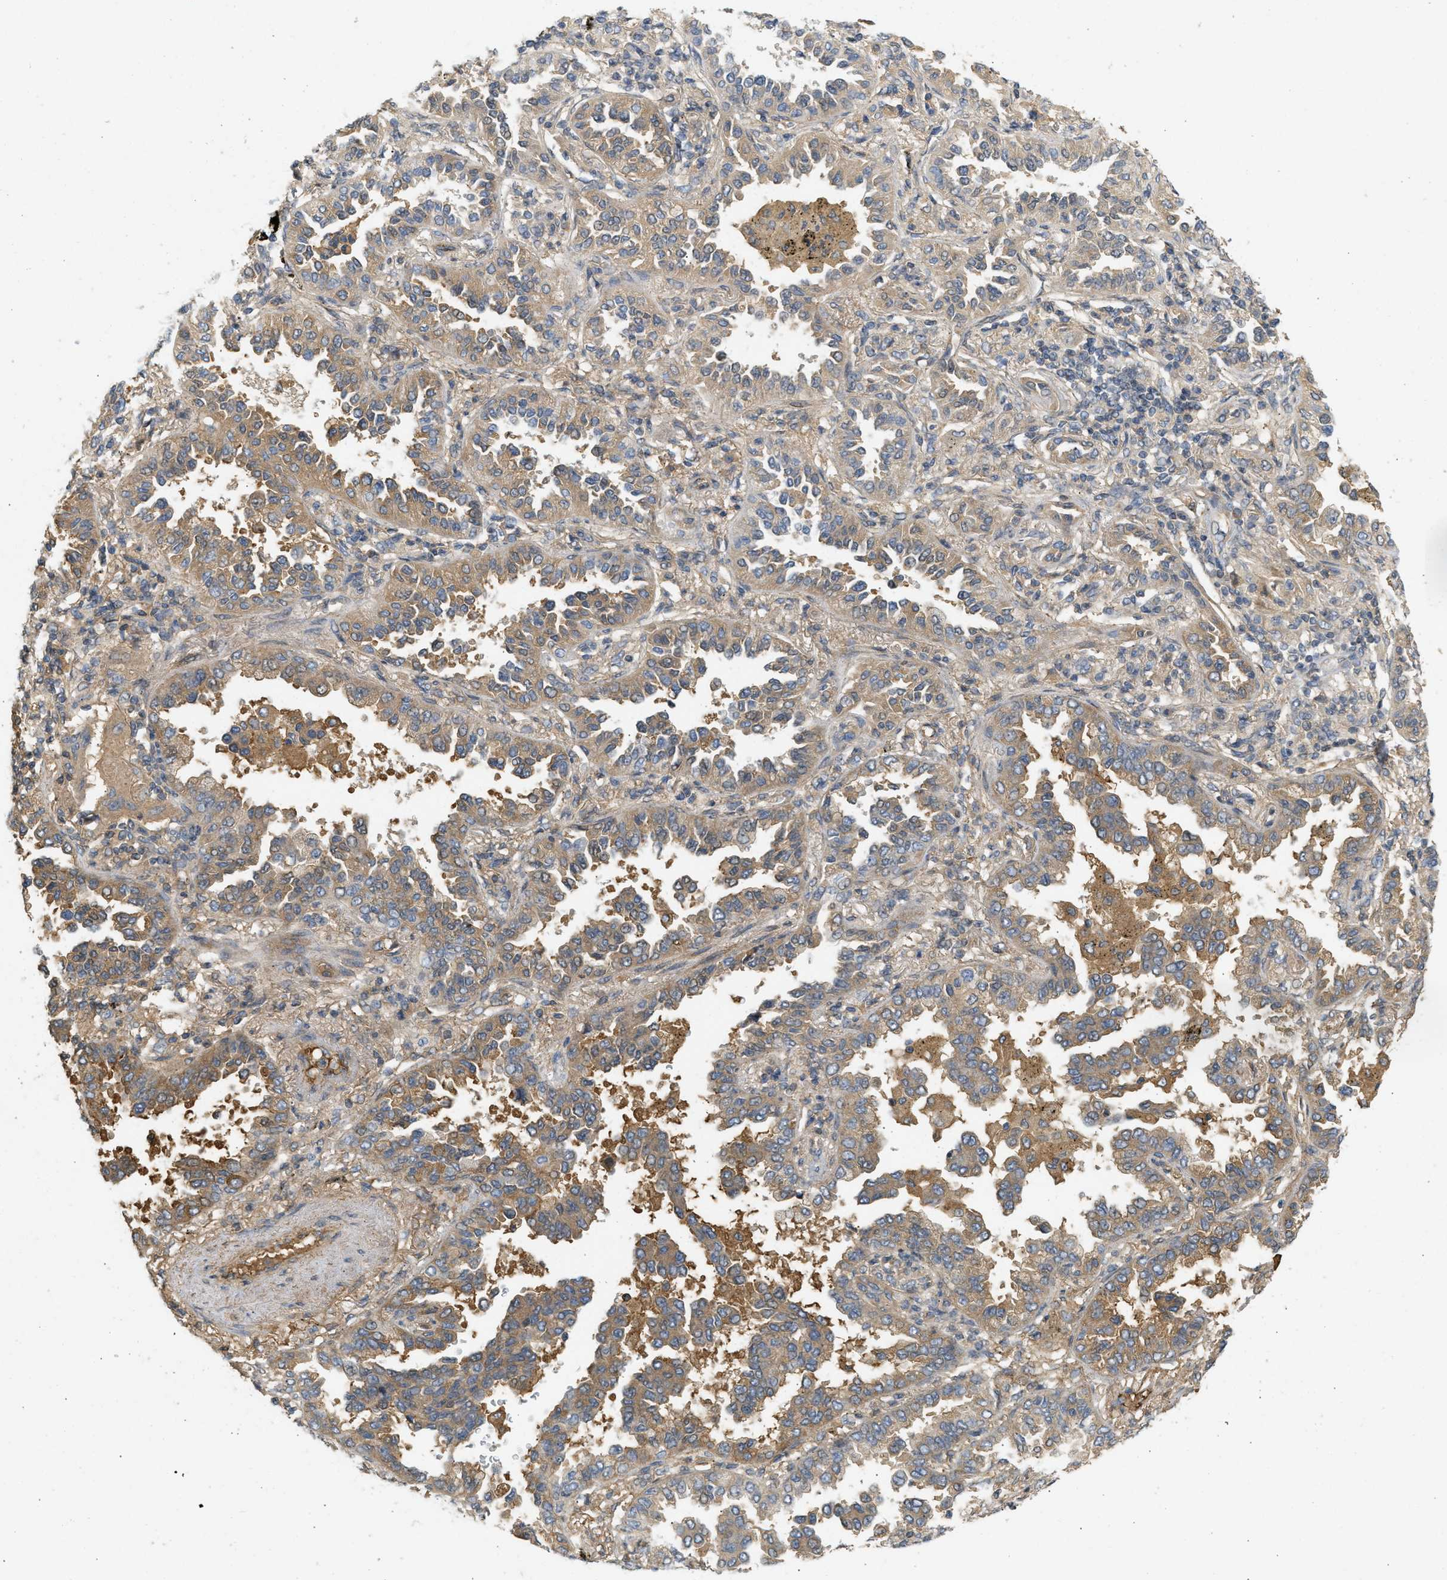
{"staining": {"intensity": "moderate", "quantity": ">75%", "location": "cytoplasmic/membranous"}, "tissue": "lung cancer", "cell_type": "Tumor cells", "image_type": "cancer", "snomed": [{"axis": "morphology", "description": "Normal tissue, NOS"}, {"axis": "morphology", "description": "Adenocarcinoma, NOS"}, {"axis": "topography", "description": "Lung"}], "caption": "The immunohistochemical stain labels moderate cytoplasmic/membranous positivity in tumor cells of adenocarcinoma (lung) tissue. (DAB IHC, brown staining for protein, blue staining for nuclei).", "gene": "F8", "patient": {"sex": "male", "age": 59}}